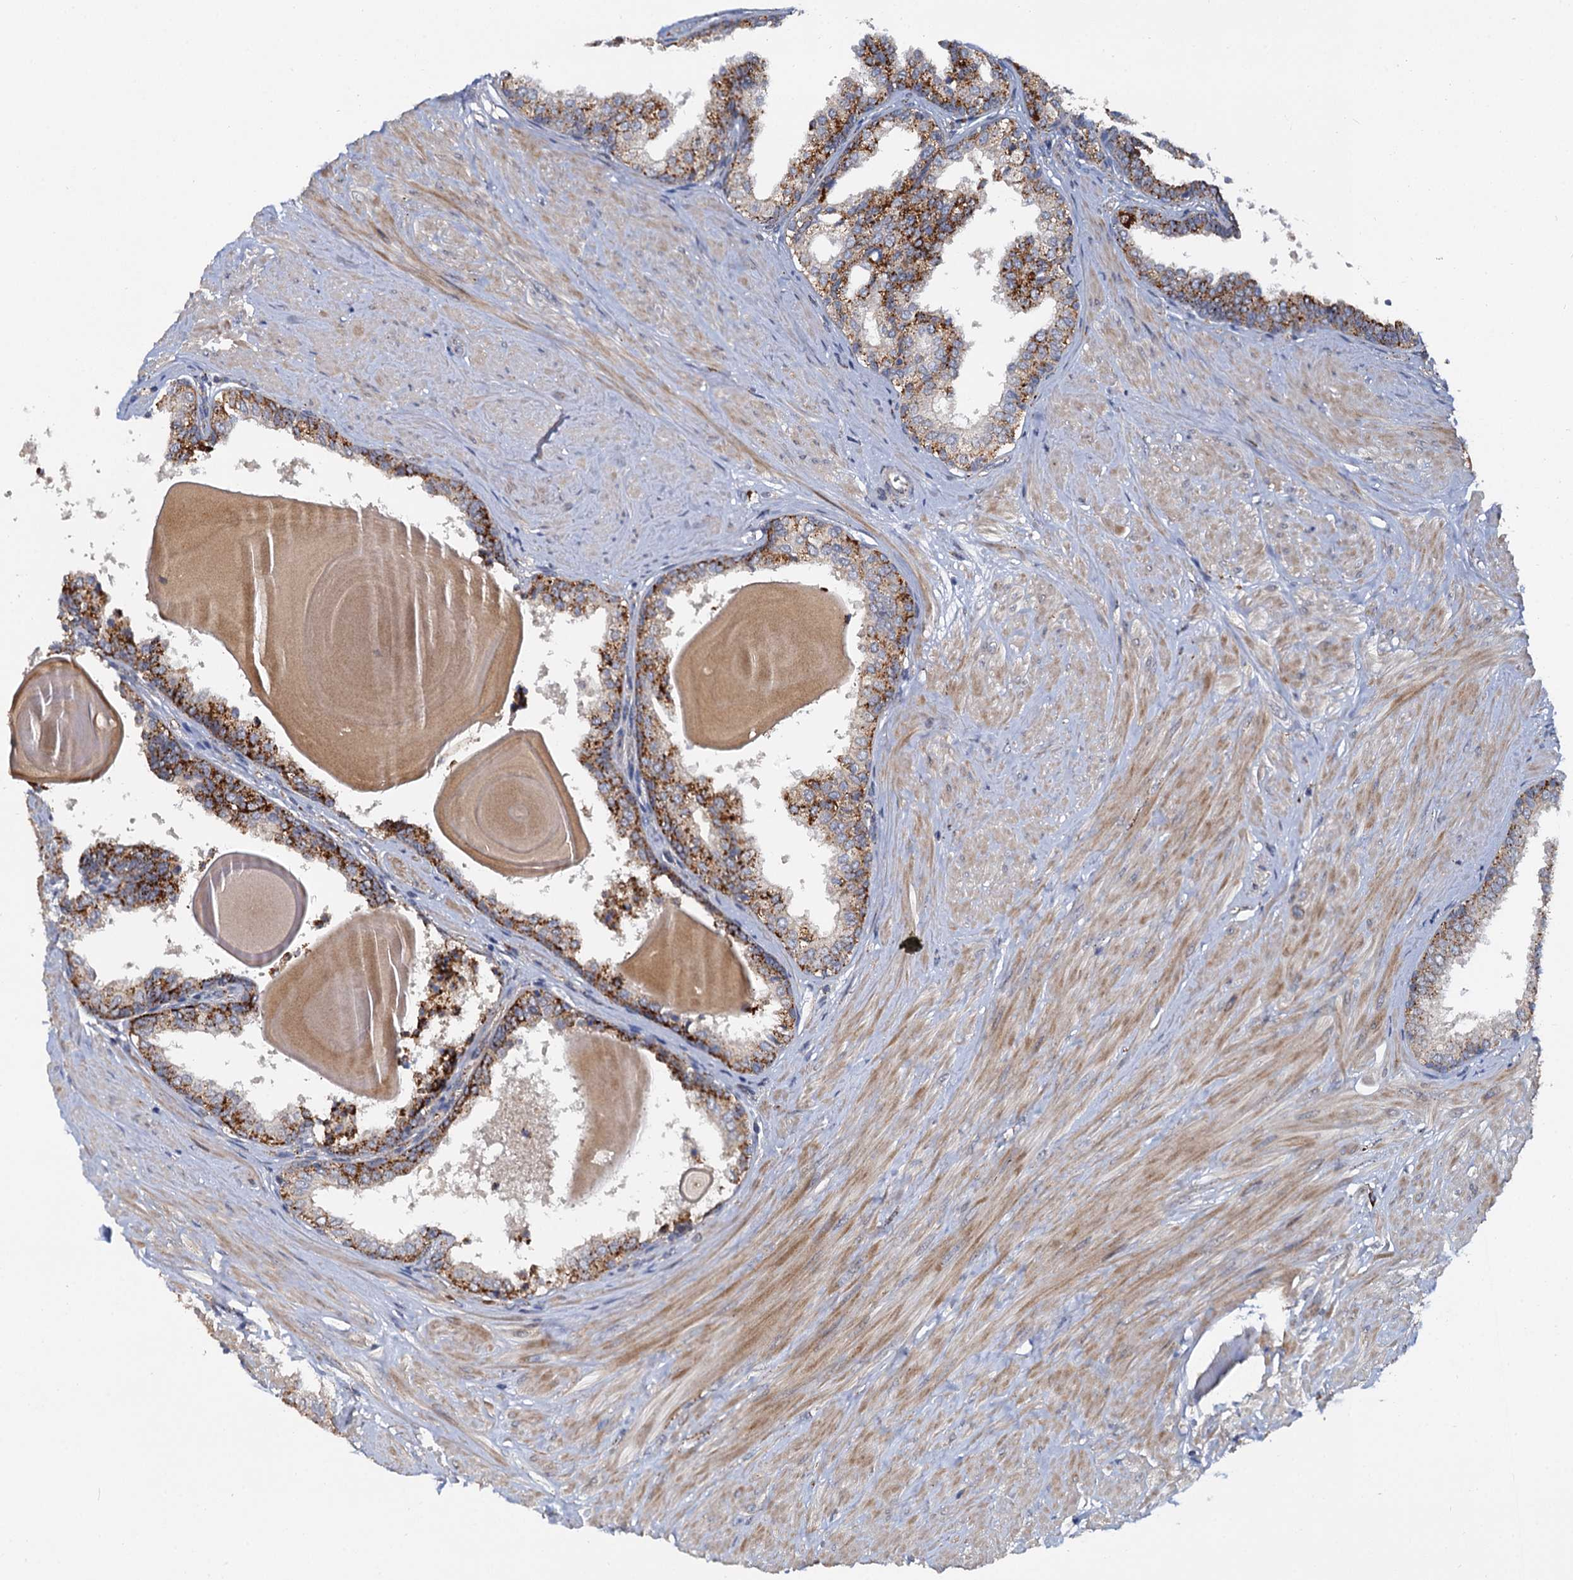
{"staining": {"intensity": "strong", "quantity": ">75%", "location": "cytoplasmic/membranous"}, "tissue": "prostate", "cell_type": "Glandular cells", "image_type": "normal", "snomed": [{"axis": "morphology", "description": "Normal tissue, NOS"}, {"axis": "topography", "description": "Prostate"}], "caption": "Benign prostate was stained to show a protein in brown. There is high levels of strong cytoplasmic/membranous positivity in about >75% of glandular cells.", "gene": "GBA1", "patient": {"sex": "male", "age": 48}}